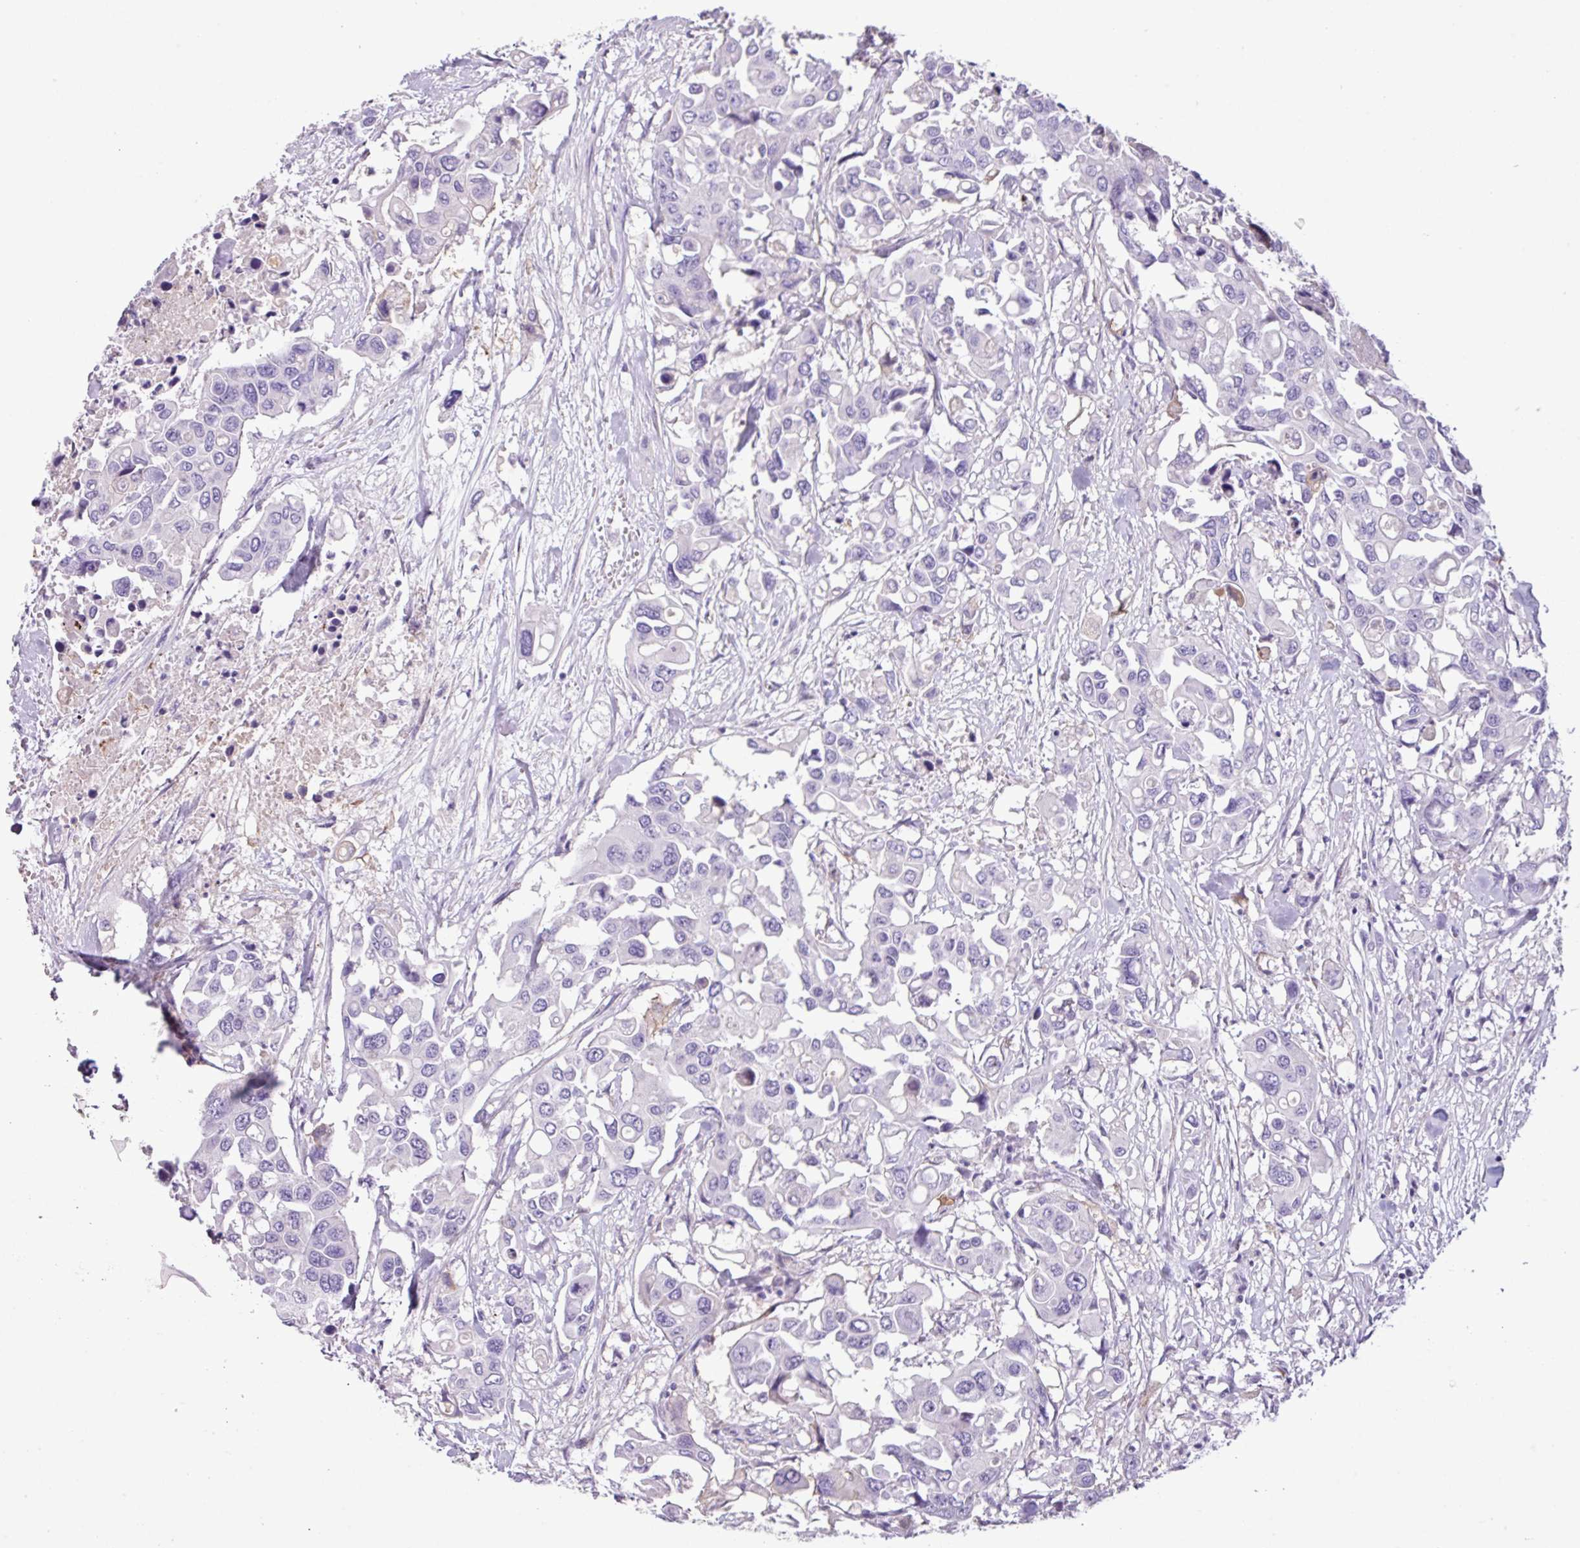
{"staining": {"intensity": "negative", "quantity": "none", "location": "none"}, "tissue": "colorectal cancer", "cell_type": "Tumor cells", "image_type": "cancer", "snomed": [{"axis": "morphology", "description": "Adenocarcinoma, NOS"}, {"axis": "topography", "description": "Colon"}], "caption": "Tumor cells show no significant staining in colorectal cancer.", "gene": "CYSTM1", "patient": {"sex": "male", "age": 77}}